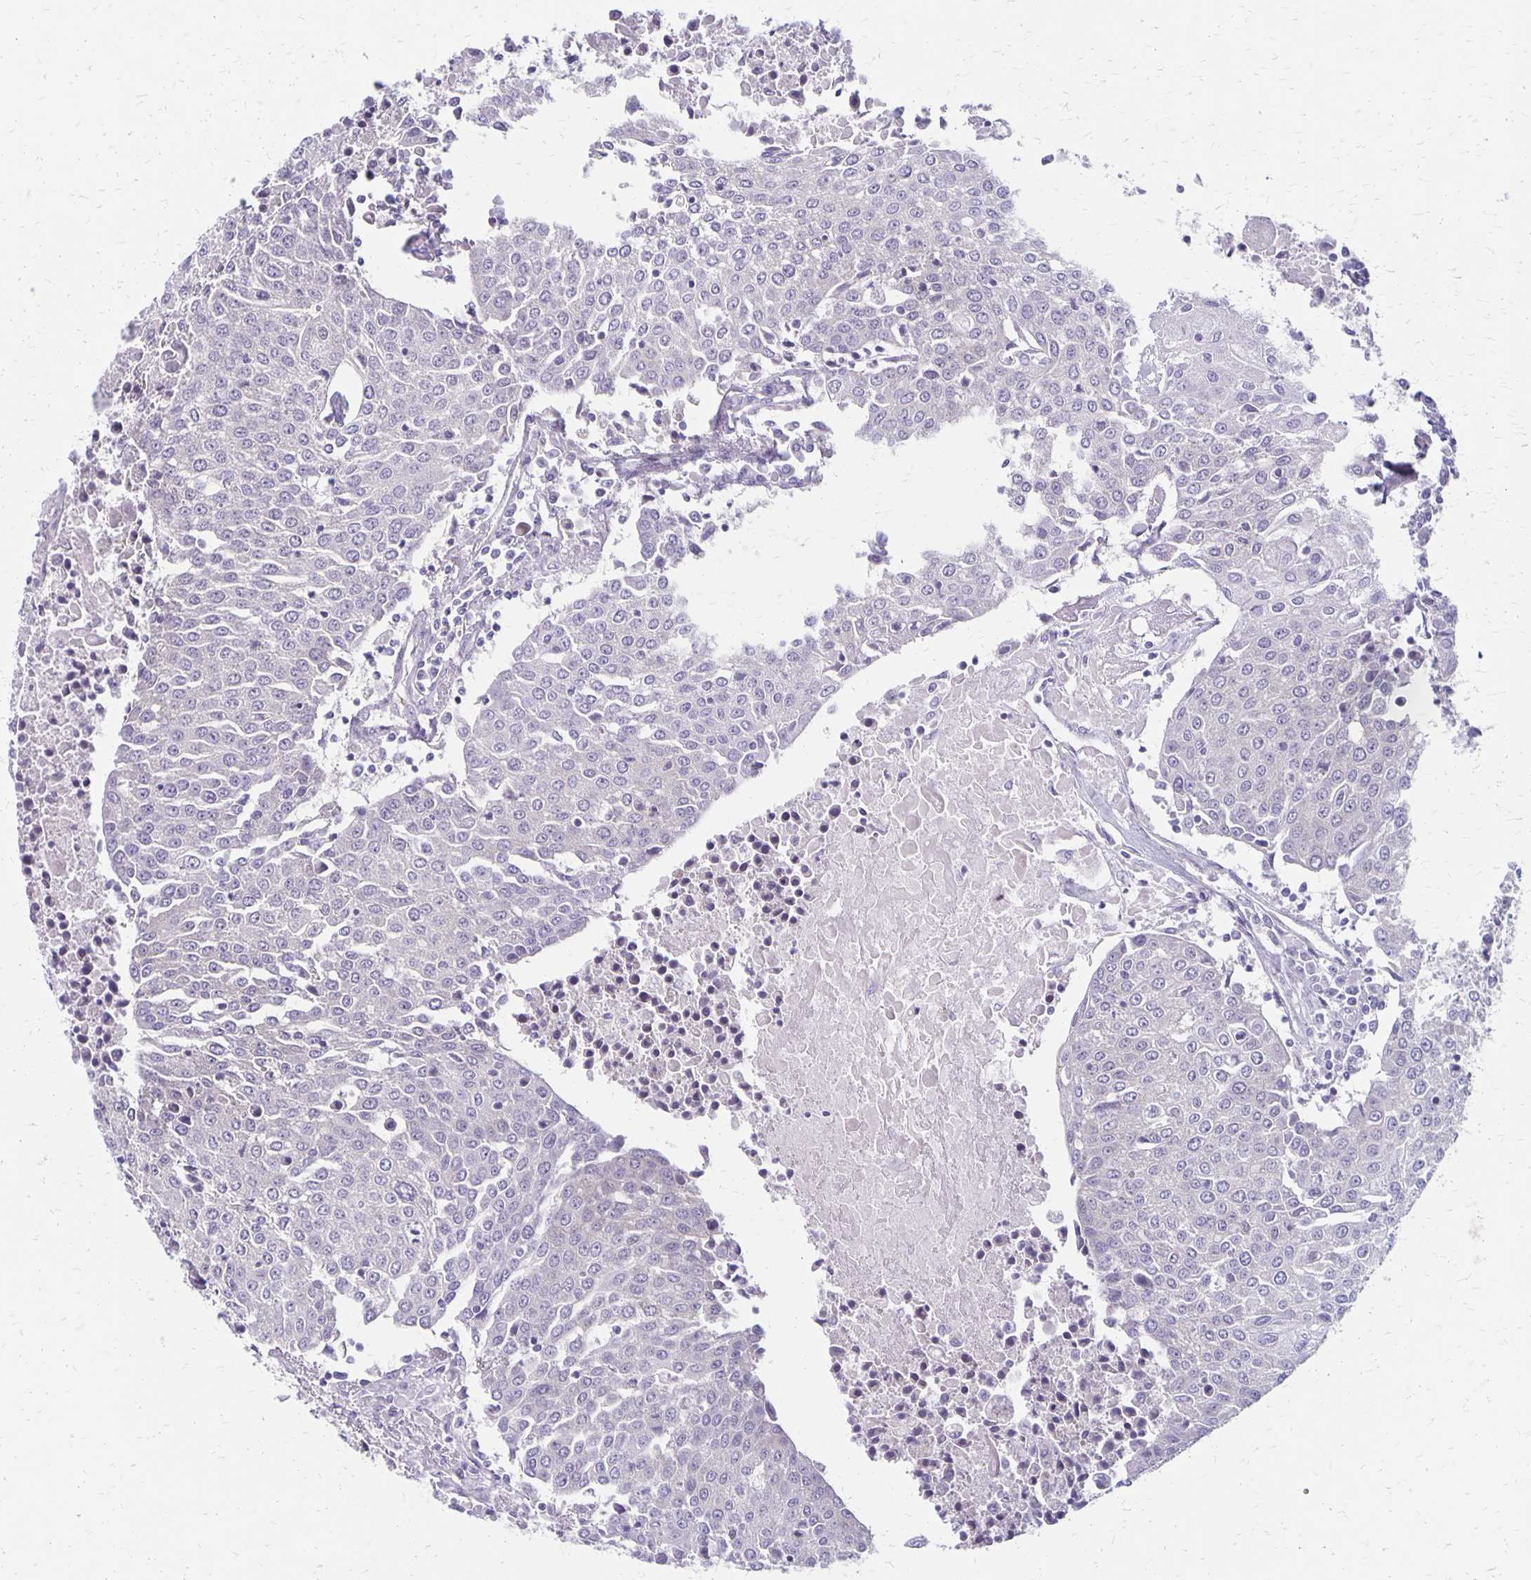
{"staining": {"intensity": "negative", "quantity": "none", "location": "none"}, "tissue": "urothelial cancer", "cell_type": "Tumor cells", "image_type": "cancer", "snomed": [{"axis": "morphology", "description": "Urothelial carcinoma, High grade"}, {"axis": "topography", "description": "Urinary bladder"}], "caption": "An IHC image of urothelial cancer is shown. There is no staining in tumor cells of urothelial cancer.", "gene": "HOMER1", "patient": {"sex": "female", "age": 85}}